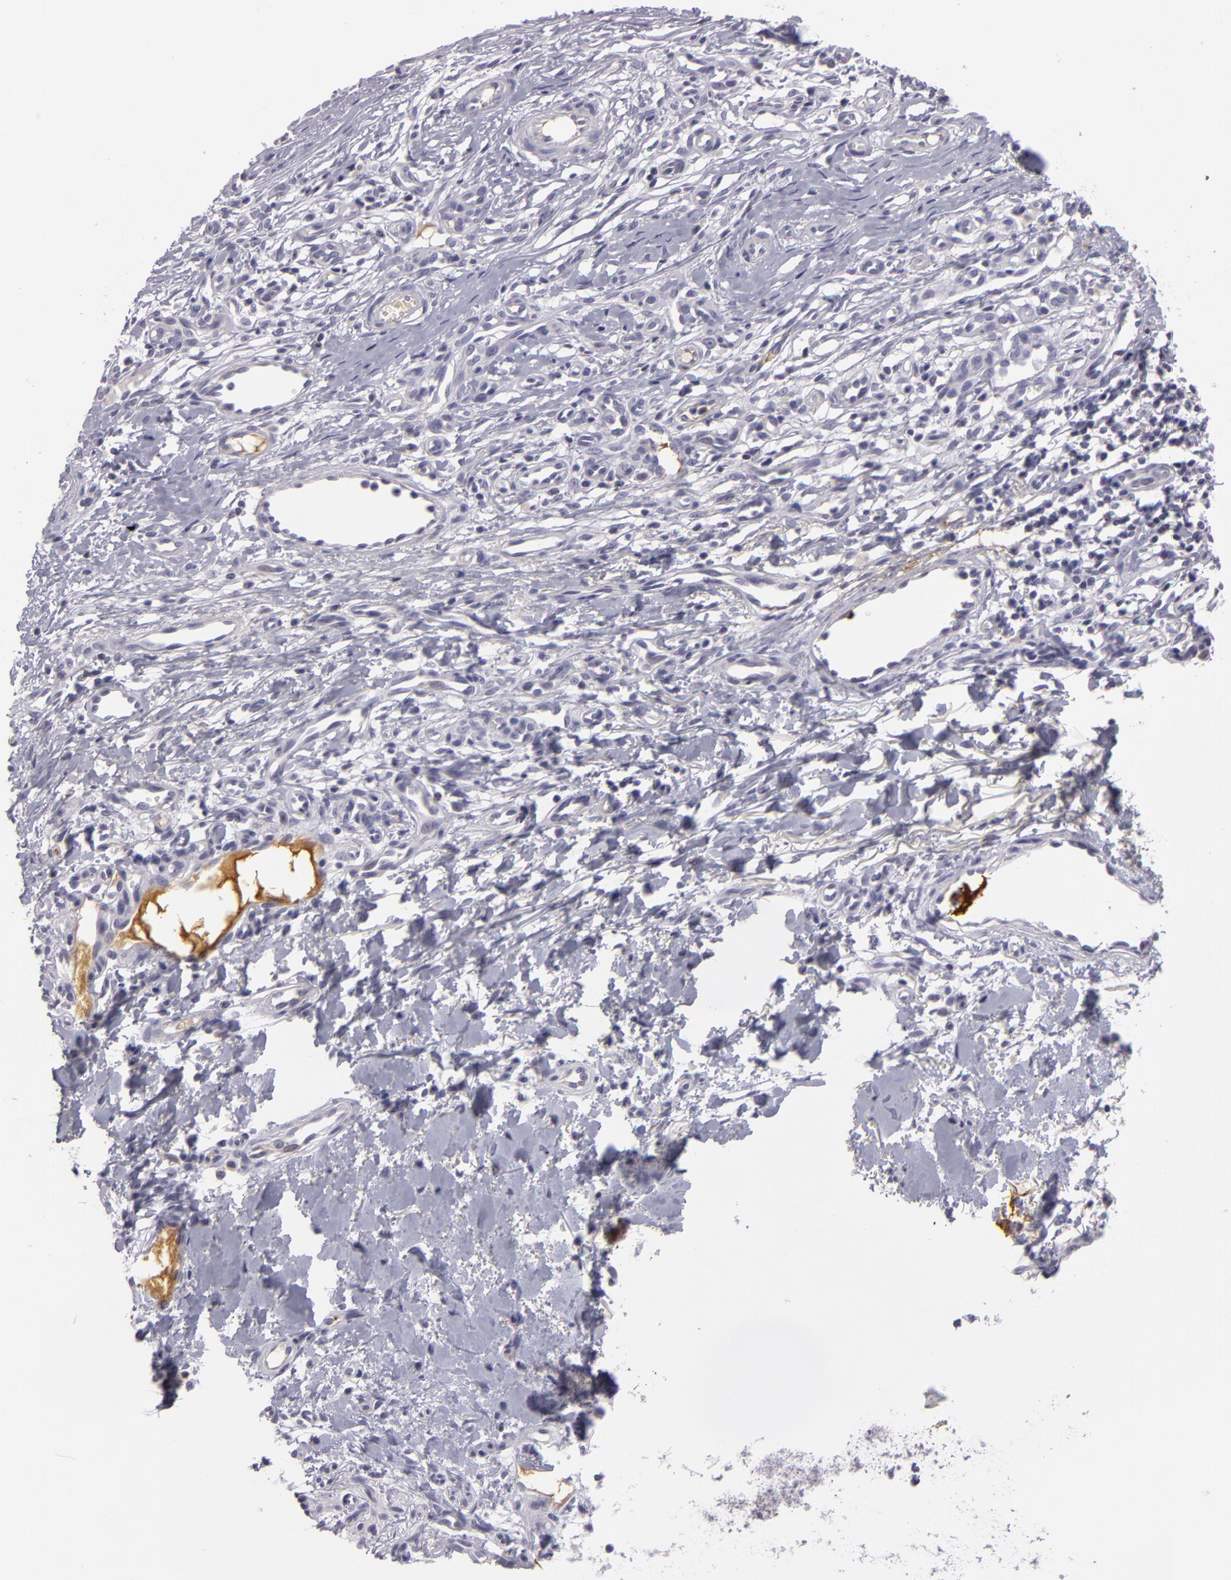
{"staining": {"intensity": "negative", "quantity": "none", "location": "none"}, "tissue": "skin cancer", "cell_type": "Tumor cells", "image_type": "cancer", "snomed": [{"axis": "morphology", "description": "Basal cell carcinoma"}, {"axis": "topography", "description": "Skin"}], "caption": "Immunohistochemical staining of human skin cancer (basal cell carcinoma) exhibits no significant staining in tumor cells.", "gene": "CTNNB1", "patient": {"sex": "male", "age": 75}}